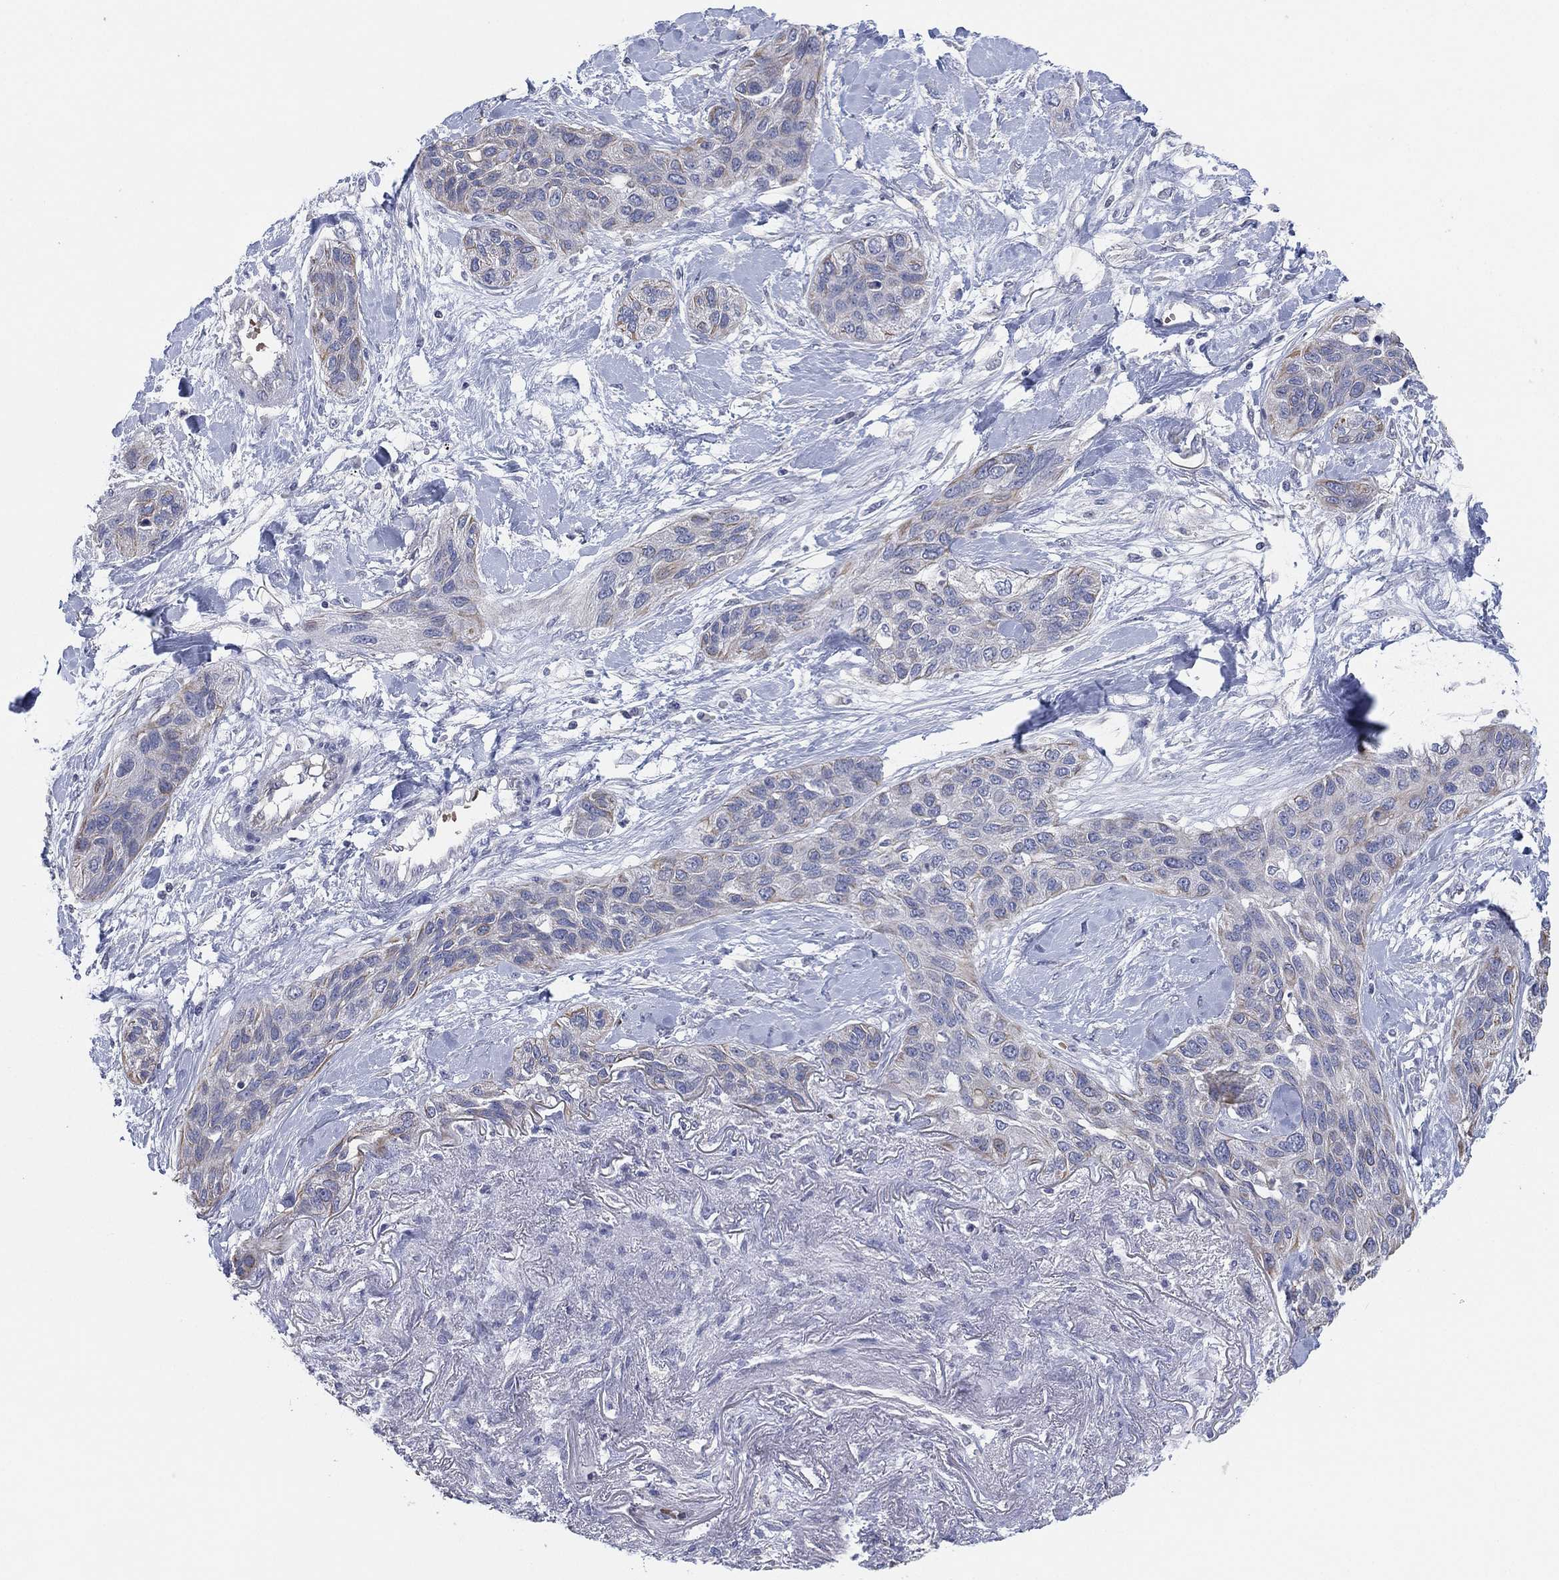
{"staining": {"intensity": "weak", "quantity": "<25%", "location": "cytoplasmic/membranous"}, "tissue": "lung cancer", "cell_type": "Tumor cells", "image_type": "cancer", "snomed": [{"axis": "morphology", "description": "Squamous cell carcinoma, NOS"}, {"axis": "topography", "description": "Lung"}], "caption": "Tumor cells are negative for protein expression in human squamous cell carcinoma (lung). (Stains: DAB immunohistochemistry with hematoxylin counter stain, Microscopy: brightfield microscopy at high magnification).", "gene": "CFTR", "patient": {"sex": "female", "age": 70}}